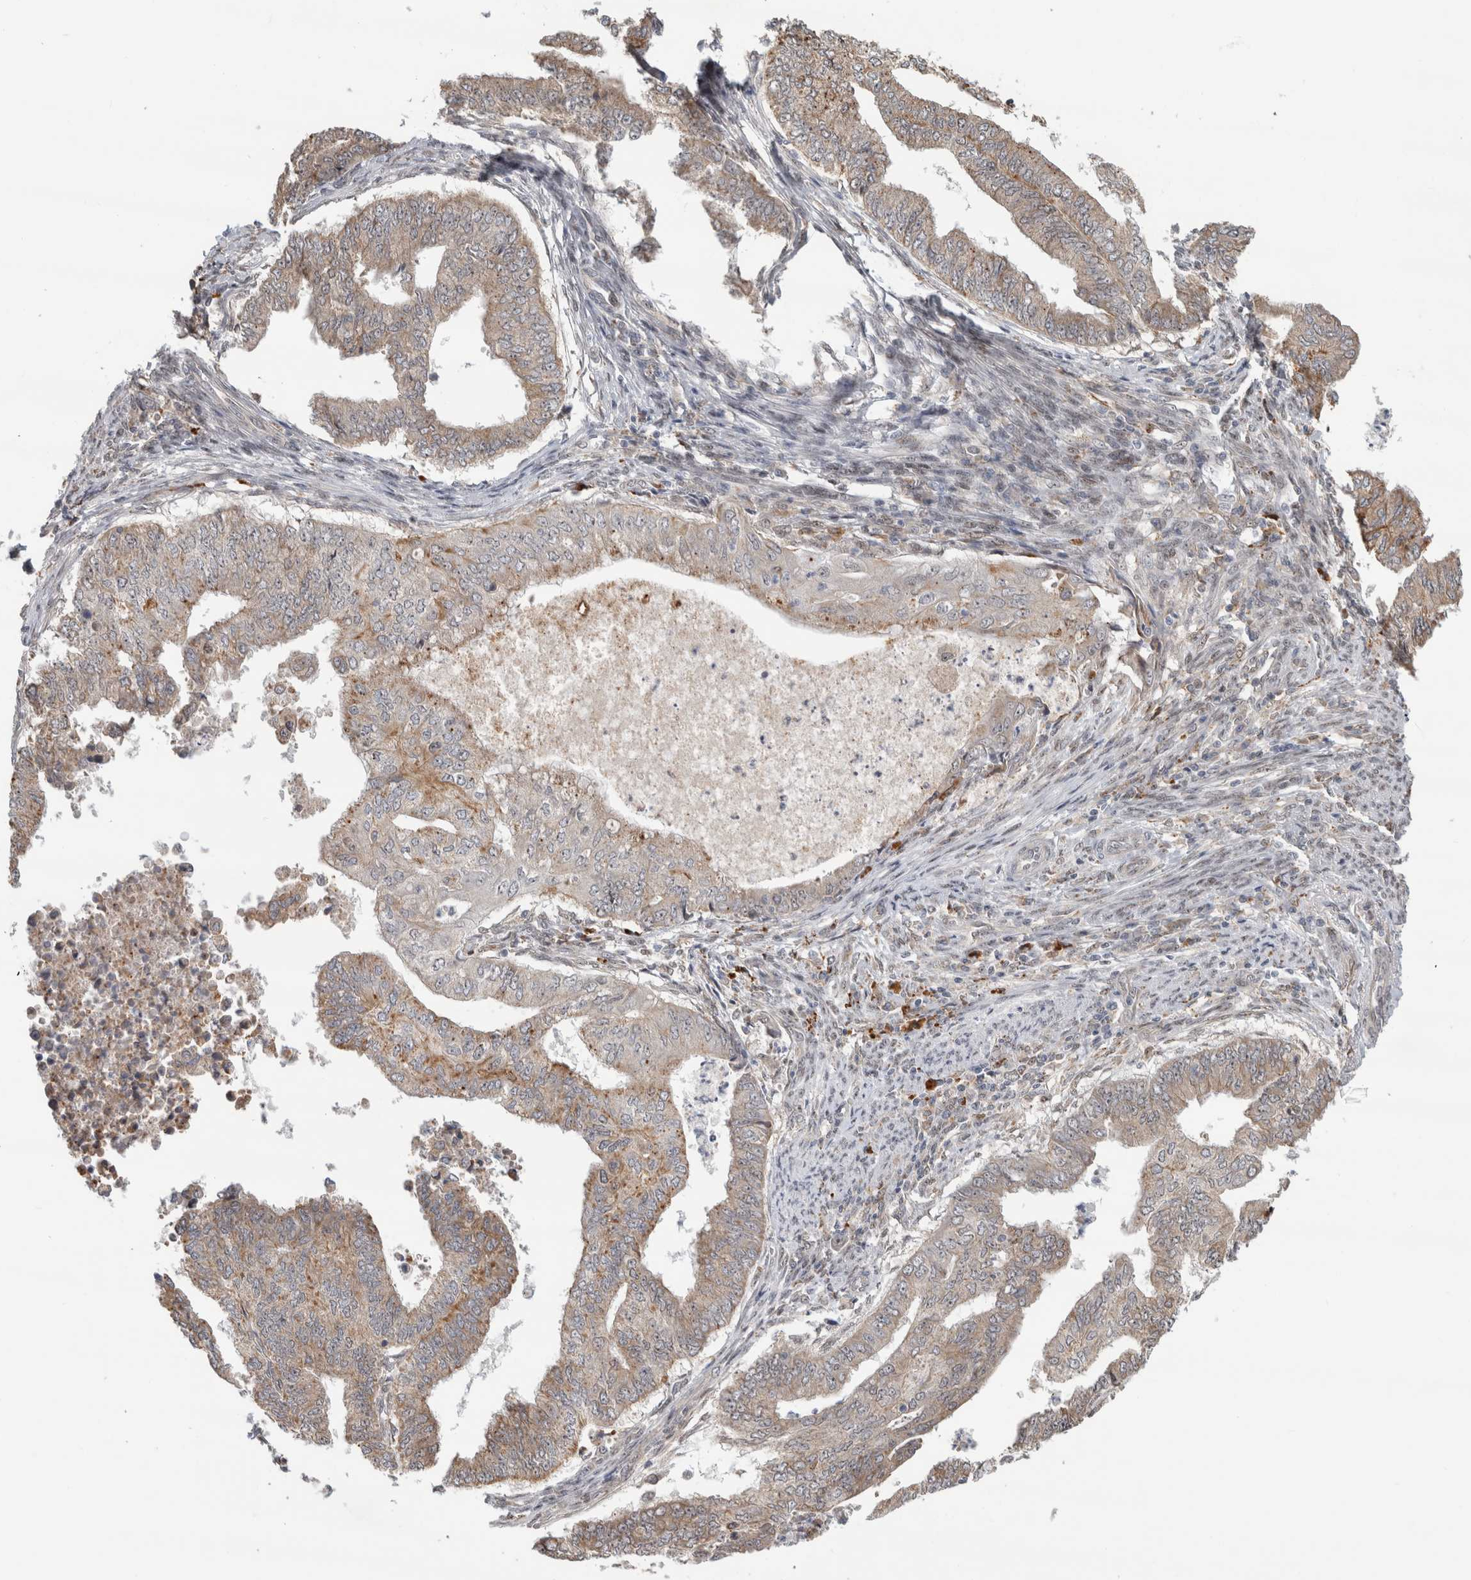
{"staining": {"intensity": "moderate", "quantity": ">75%", "location": "cytoplasmic/membranous"}, "tissue": "endometrial cancer", "cell_type": "Tumor cells", "image_type": "cancer", "snomed": [{"axis": "morphology", "description": "Polyp, NOS"}, {"axis": "morphology", "description": "Adenocarcinoma, NOS"}, {"axis": "morphology", "description": "Adenoma, NOS"}, {"axis": "topography", "description": "Endometrium"}], "caption": "A photomicrograph of human adenocarcinoma (endometrial) stained for a protein reveals moderate cytoplasmic/membranous brown staining in tumor cells.", "gene": "NAB2", "patient": {"sex": "female", "age": 79}}